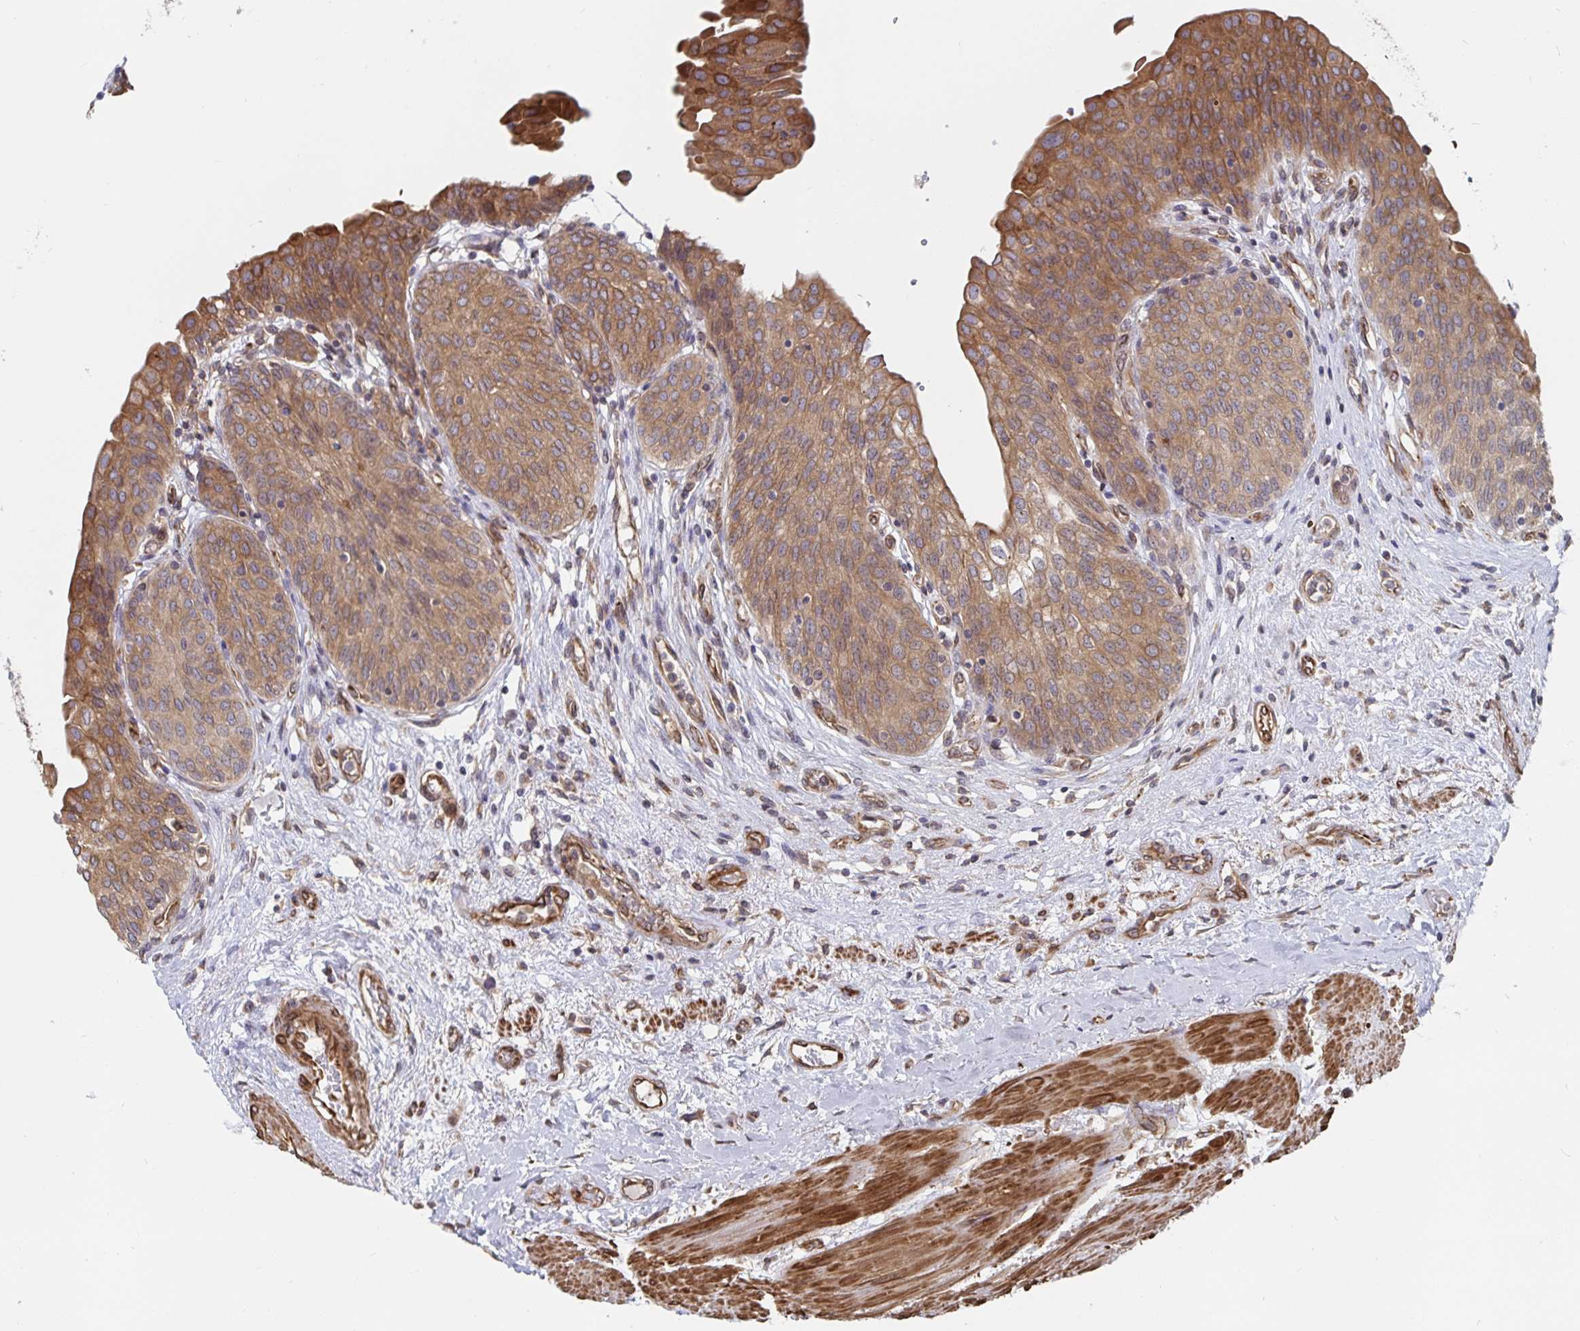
{"staining": {"intensity": "moderate", "quantity": ">75%", "location": "cytoplasmic/membranous"}, "tissue": "urinary bladder", "cell_type": "Urothelial cells", "image_type": "normal", "snomed": [{"axis": "morphology", "description": "Normal tissue, NOS"}, {"axis": "topography", "description": "Urinary bladder"}], "caption": "Immunohistochemical staining of unremarkable urinary bladder displays >75% levels of moderate cytoplasmic/membranous protein positivity in approximately >75% of urothelial cells. (IHC, brightfield microscopy, high magnification).", "gene": "BCAP29", "patient": {"sex": "male", "age": 68}}